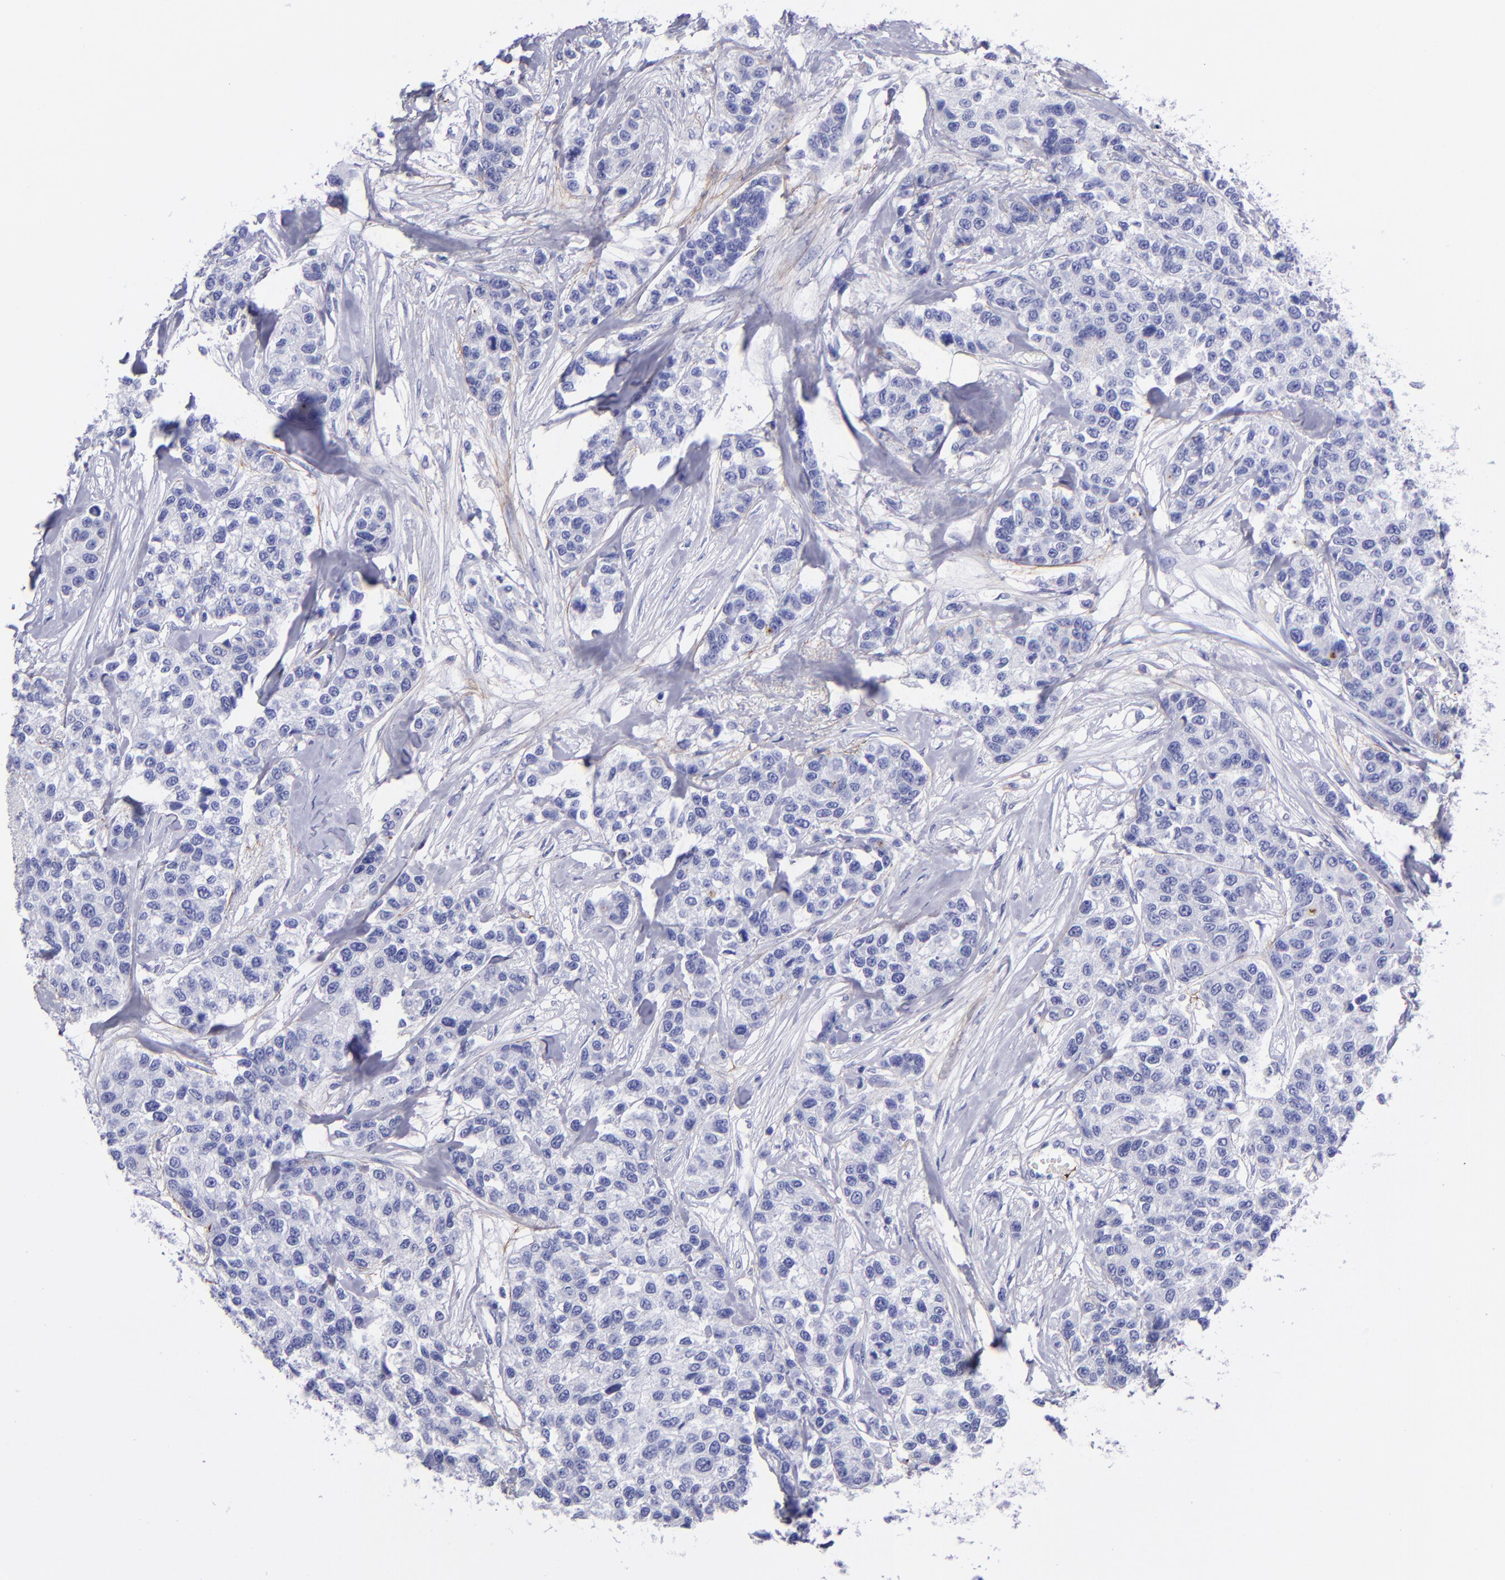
{"staining": {"intensity": "negative", "quantity": "none", "location": "none"}, "tissue": "breast cancer", "cell_type": "Tumor cells", "image_type": "cancer", "snomed": [{"axis": "morphology", "description": "Duct carcinoma"}, {"axis": "topography", "description": "Breast"}], "caption": "High magnification brightfield microscopy of intraductal carcinoma (breast) stained with DAB (3,3'-diaminobenzidine) (brown) and counterstained with hematoxylin (blue): tumor cells show no significant staining.", "gene": "EFCAB13", "patient": {"sex": "female", "age": 51}}